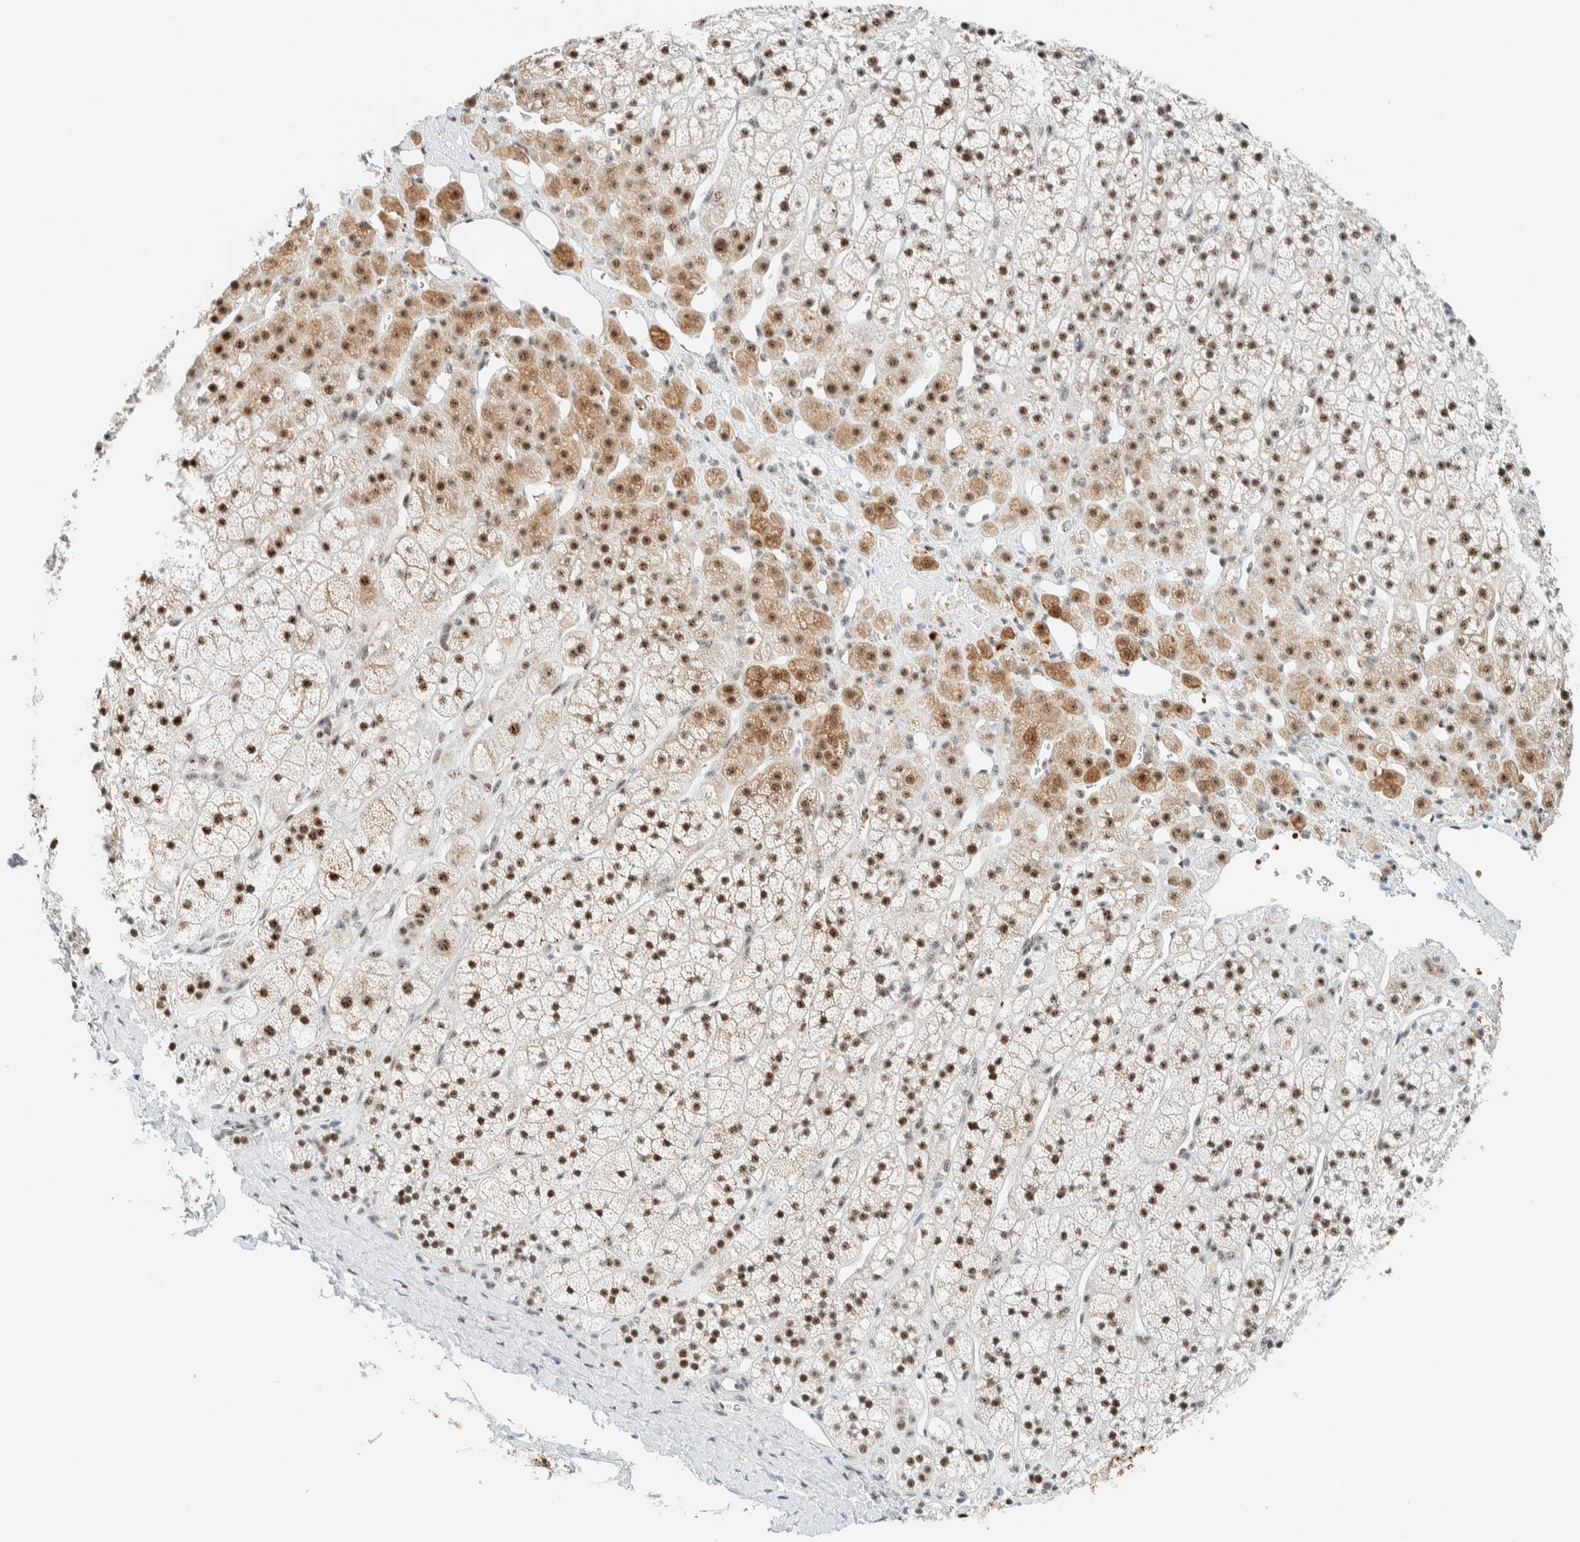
{"staining": {"intensity": "moderate", "quantity": ">75%", "location": "cytoplasmic/membranous,nuclear"}, "tissue": "adrenal gland", "cell_type": "Glandular cells", "image_type": "normal", "snomed": [{"axis": "morphology", "description": "Normal tissue, NOS"}, {"axis": "topography", "description": "Adrenal gland"}], "caption": "A brown stain labels moderate cytoplasmic/membranous,nuclear staining of a protein in glandular cells of normal adrenal gland. (DAB (3,3'-diaminobenzidine) IHC, brown staining for protein, blue staining for nuclei).", "gene": "CYSRT1", "patient": {"sex": "male", "age": 56}}